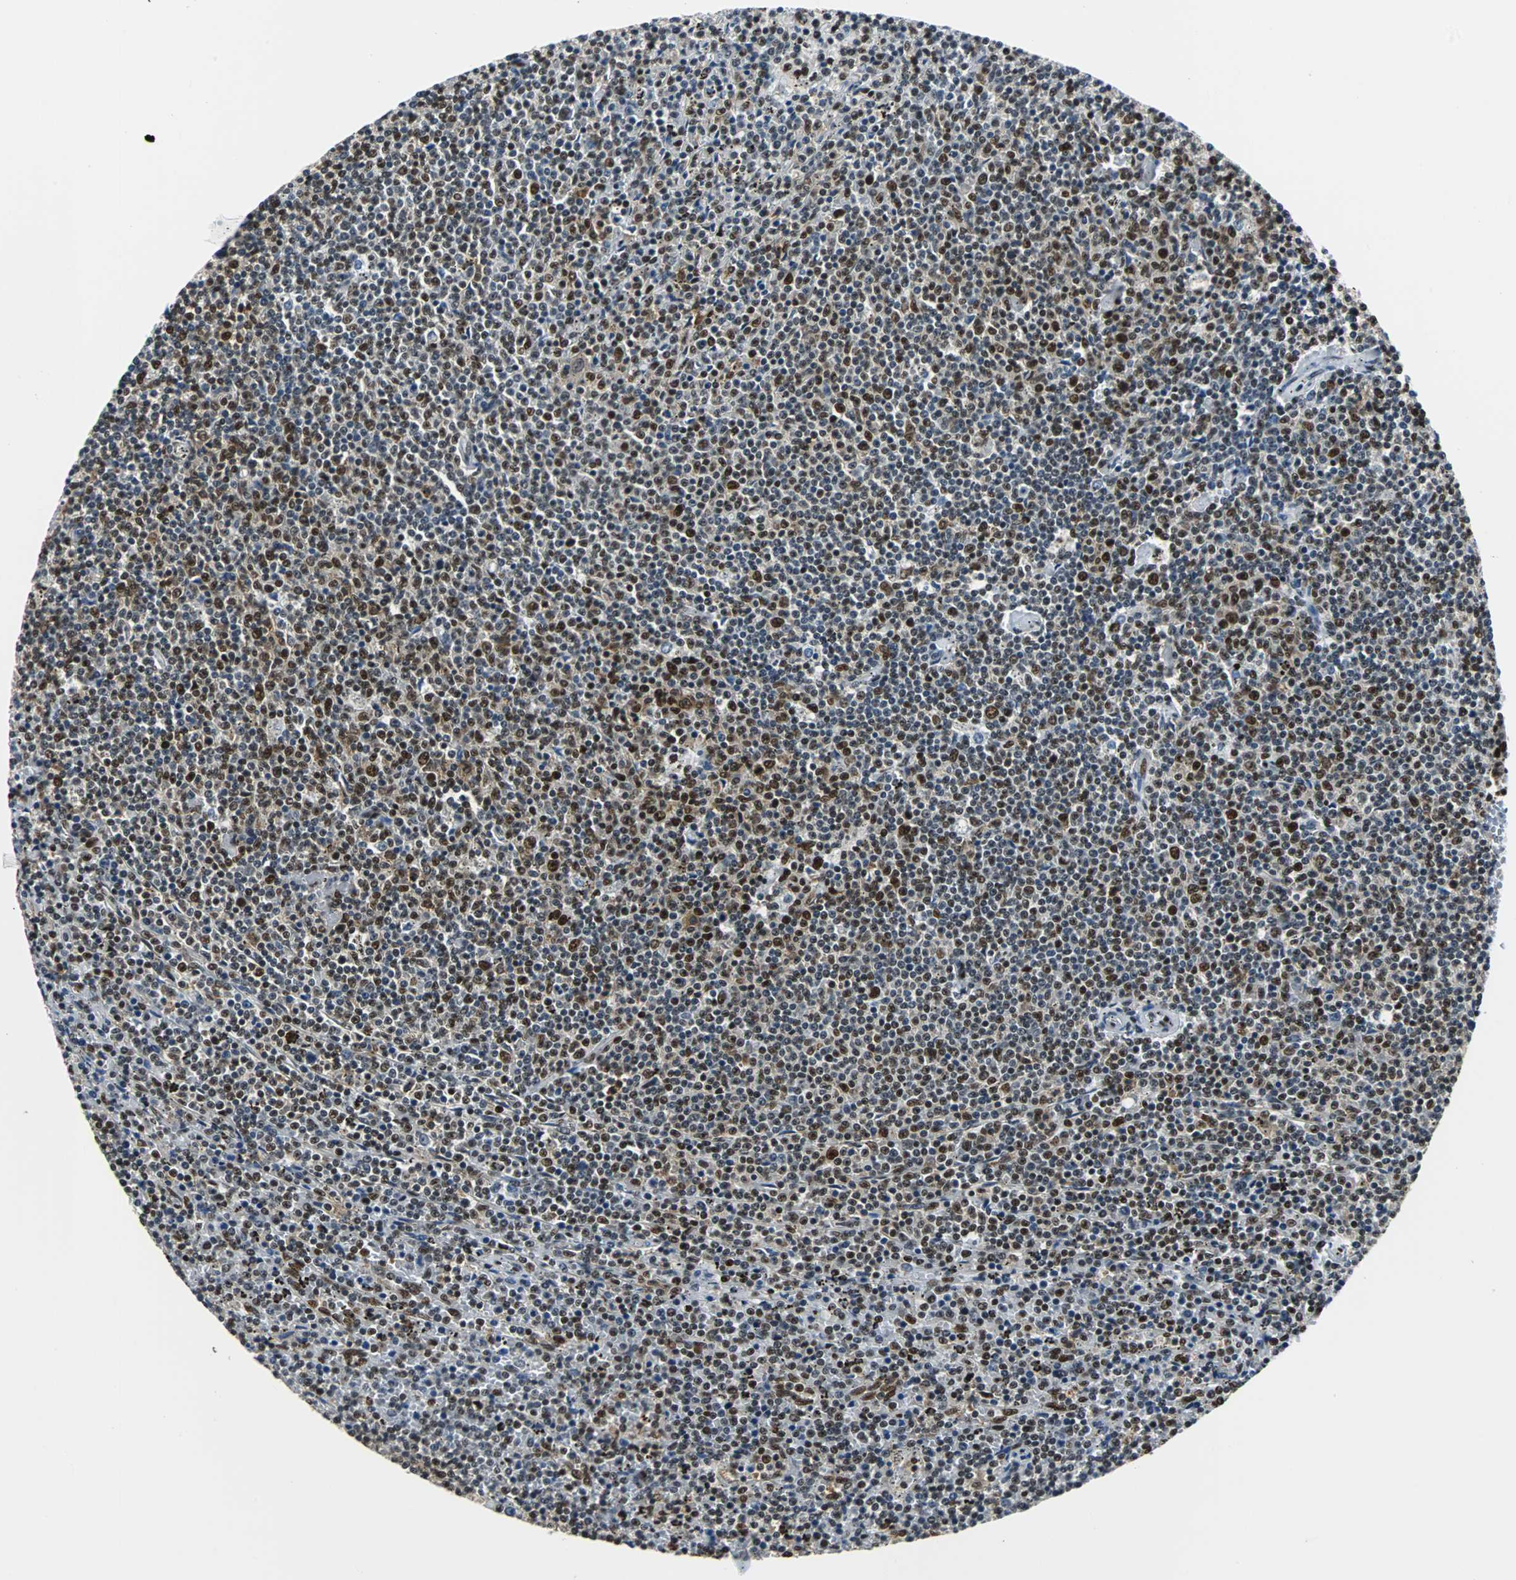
{"staining": {"intensity": "strong", "quantity": "25%-75%", "location": "cytoplasmic/membranous,nuclear"}, "tissue": "lymphoma", "cell_type": "Tumor cells", "image_type": "cancer", "snomed": [{"axis": "morphology", "description": "Malignant lymphoma, non-Hodgkin's type, Low grade"}, {"axis": "topography", "description": "Spleen"}], "caption": "A histopathology image showing strong cytoplasmic/membranous and nuclear positivity in about 25%-75% of tumor cells in malignant lymphoma, non-Hodgkin's type (low-grade), as visualized by brown immunohistochemical staining.", "gene": "XRCC4", "patient": {"sex": "female", "age": 50}}